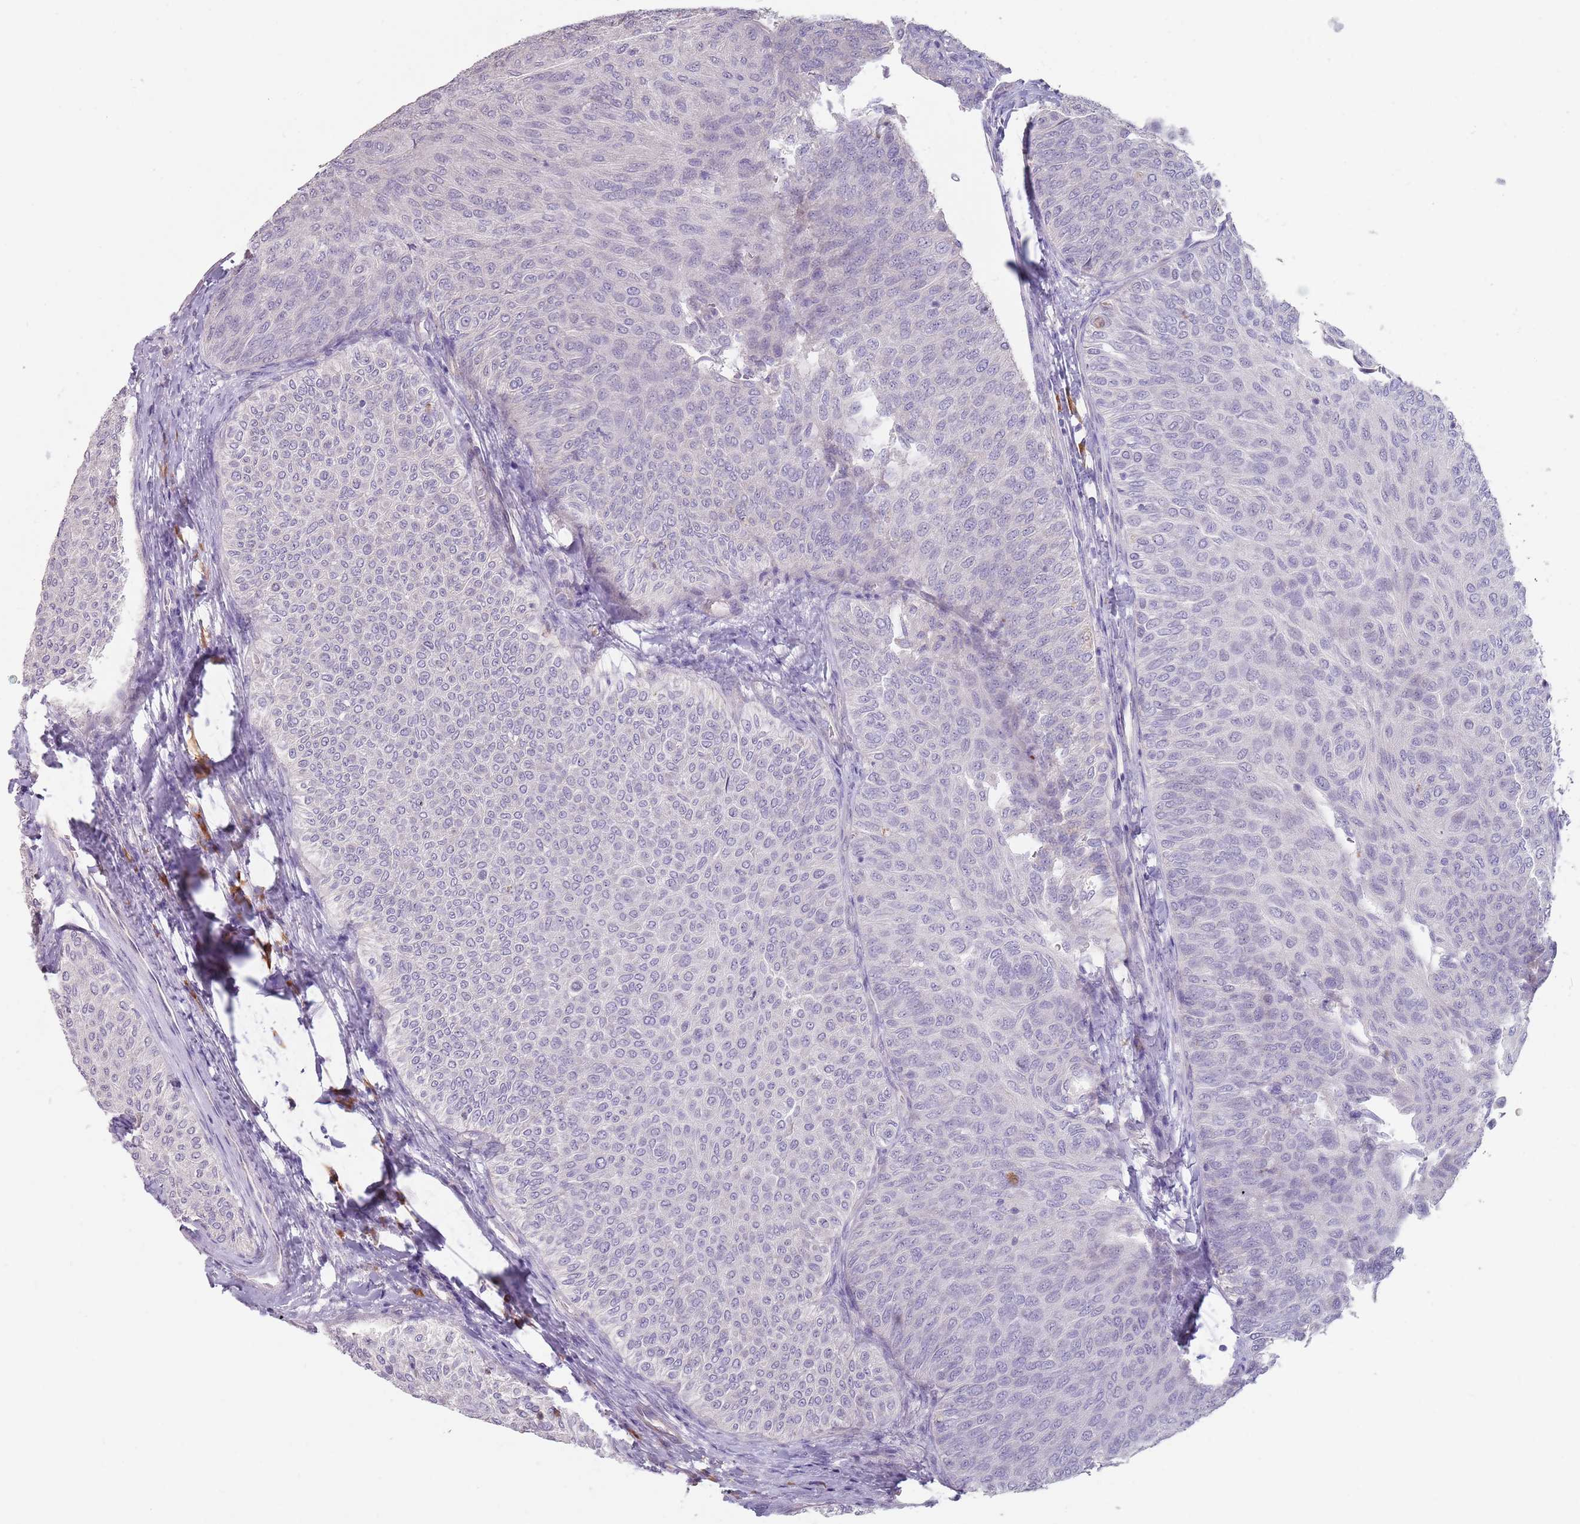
{"staining": {"intensity": "negative", "quantity": "none", "location": "none"}, "tissue": "urothelial cancer", "cell_type": "Tumor cells", "image_type": "cancer", "snomed": [{"axis": "morphology", "description": "Urothelial carcinoma, Low grade"}, {"axis": "topography", "description": "Urinary bladder"}], "caption": "Immunohistochemistry of human urothelial carcinoma (low-grade) demonstrates no expression in tumor cells. (DAB (3,3'-diaminobenzidine) immunohistochemistry (IHC) visualized using brightfield microscopy, high magnification).", "gene": "DXO", "patient": {"sex": "male", "age": 78}}